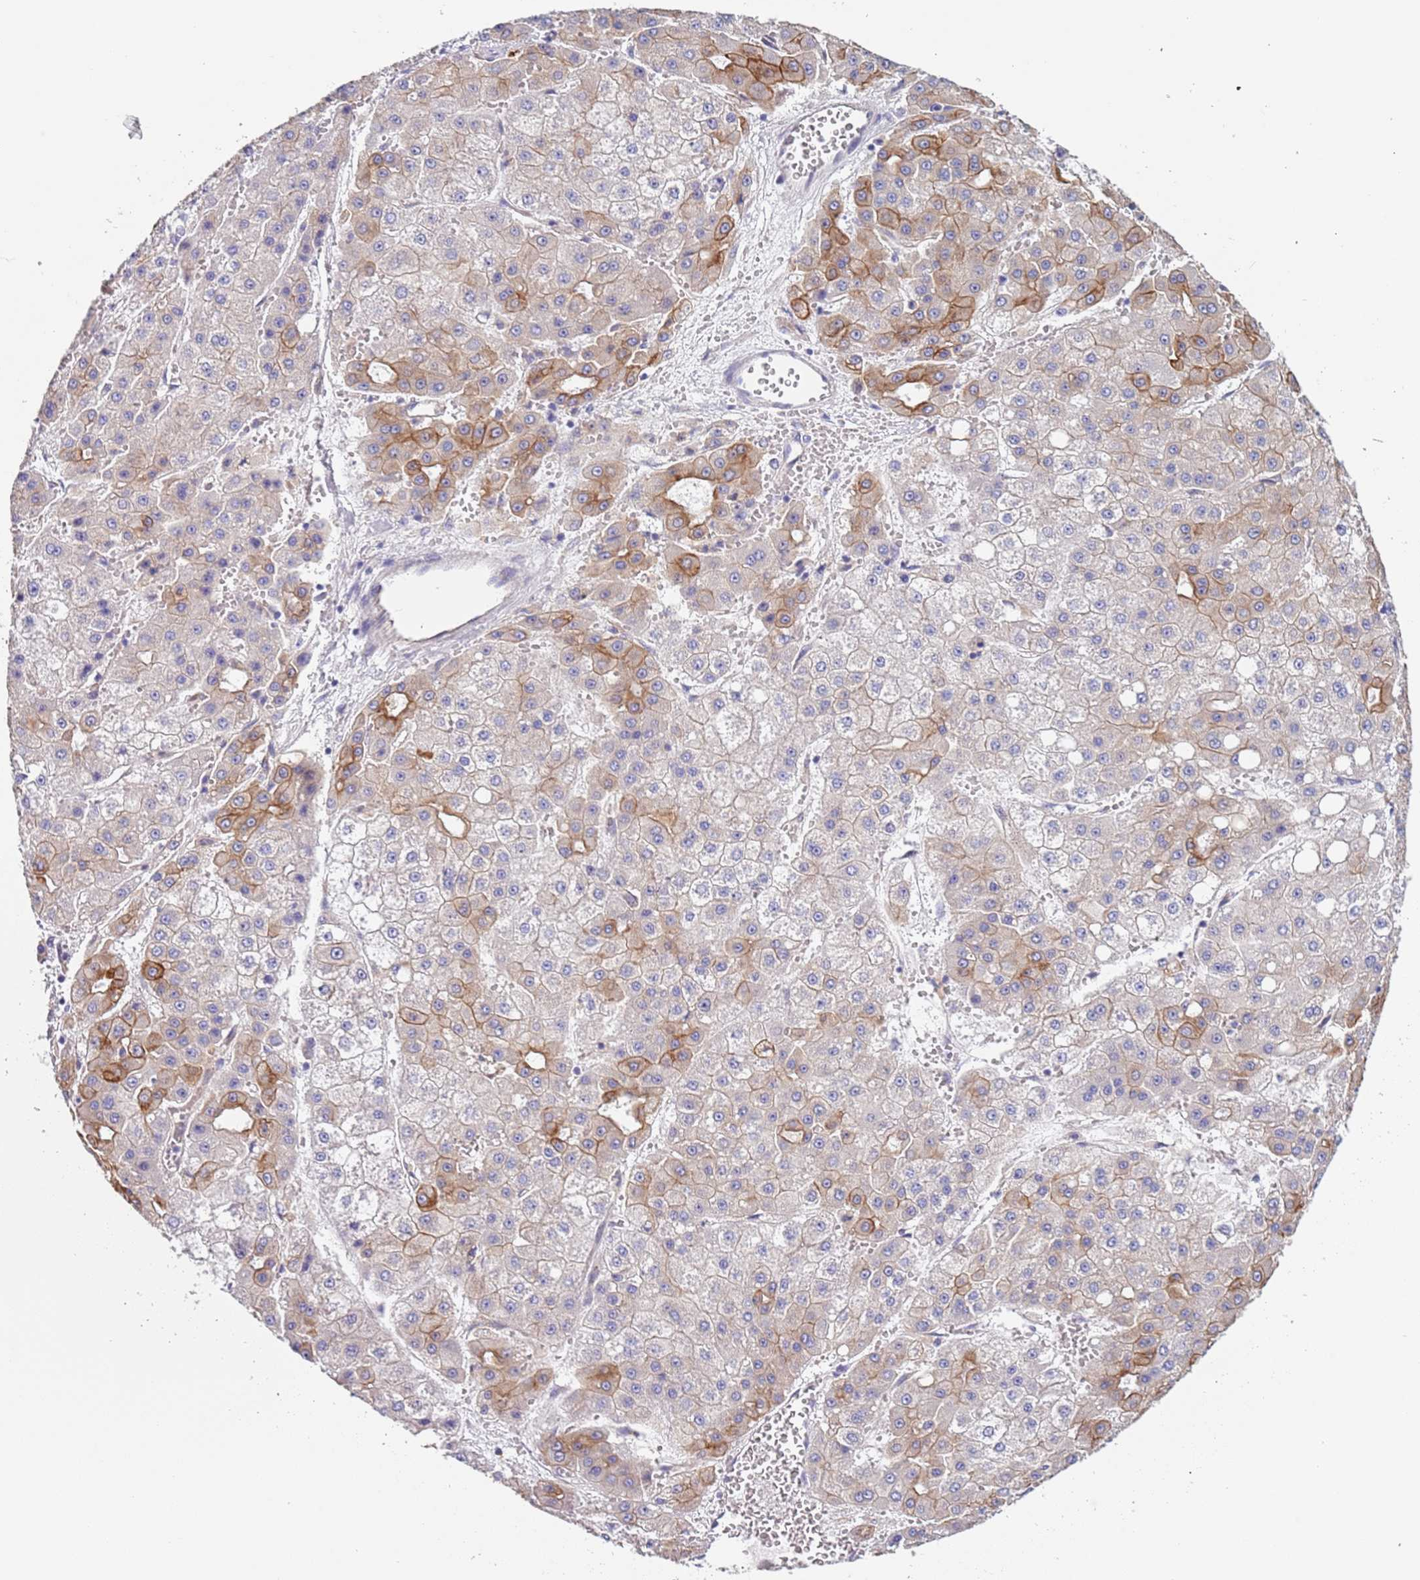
{"staining": {"intensity": "moderate", "quantity": "<25%", "location": "cytoplasmic/membranous"}, "tissue": "liver cancer", "cell_type": "Tumor cells", "image_type": "cancer", "snomed": [{"axis": "morphology", "description": "Carcinoma, Hepatocellular, NOS"}, {"axis": "topography", "description": "Liver"}], "caption": "DAB immunohistochemical staining of human hepatocellular carcinoma (liver) exhibits moderate cytoplasmic/membranous protein expression in approximately <25% of tumor cells.", "gene": "LAMB4", "patient": {"sex": "male", "age": 47}}